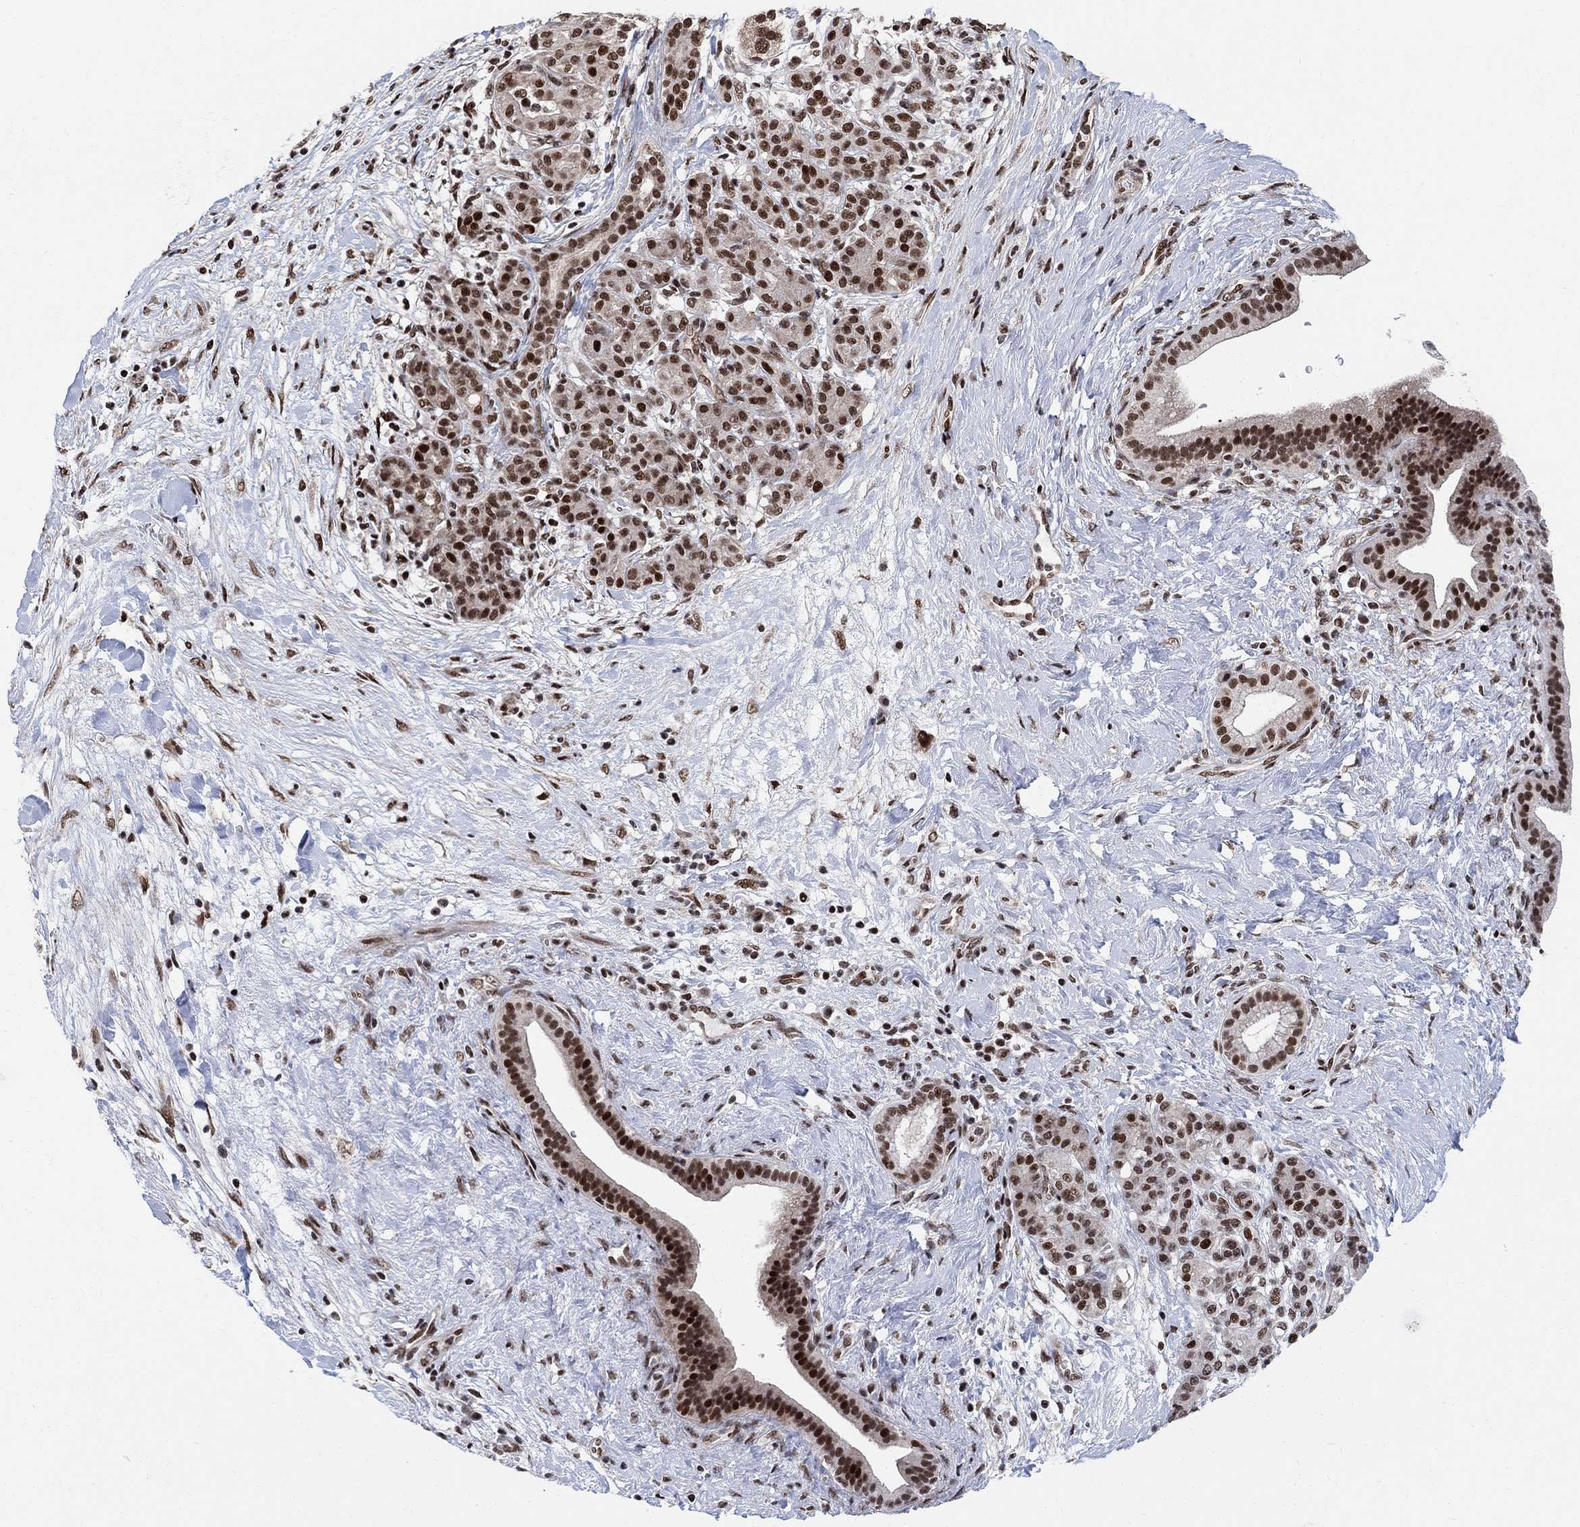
{"staining": {"intensity": "strong", "quantity": ">75%", "location": "nuclear"}, "tissue": "pancreatic cancer", "cell_type": "Tumor cells", "image_type": "cancer", "snomed": [{"axis": "morphology", "description": "Adenocarcinoma, NOS"}, {"axis": "topography", "description": "Pancreas"}], "caption": "Immunohistochemical staining of human adenocarcinoma (pancreatic) reveals high levels of strong nuclear positivity in approximately >75% of tumor cells. The protein of interest is stained brown, and the nuclei are stained in blue (DAB IHC with brightfield microscopy, high magnification).", "gene": "E4F1", "patient": {"sex": "male", "age": 44}}